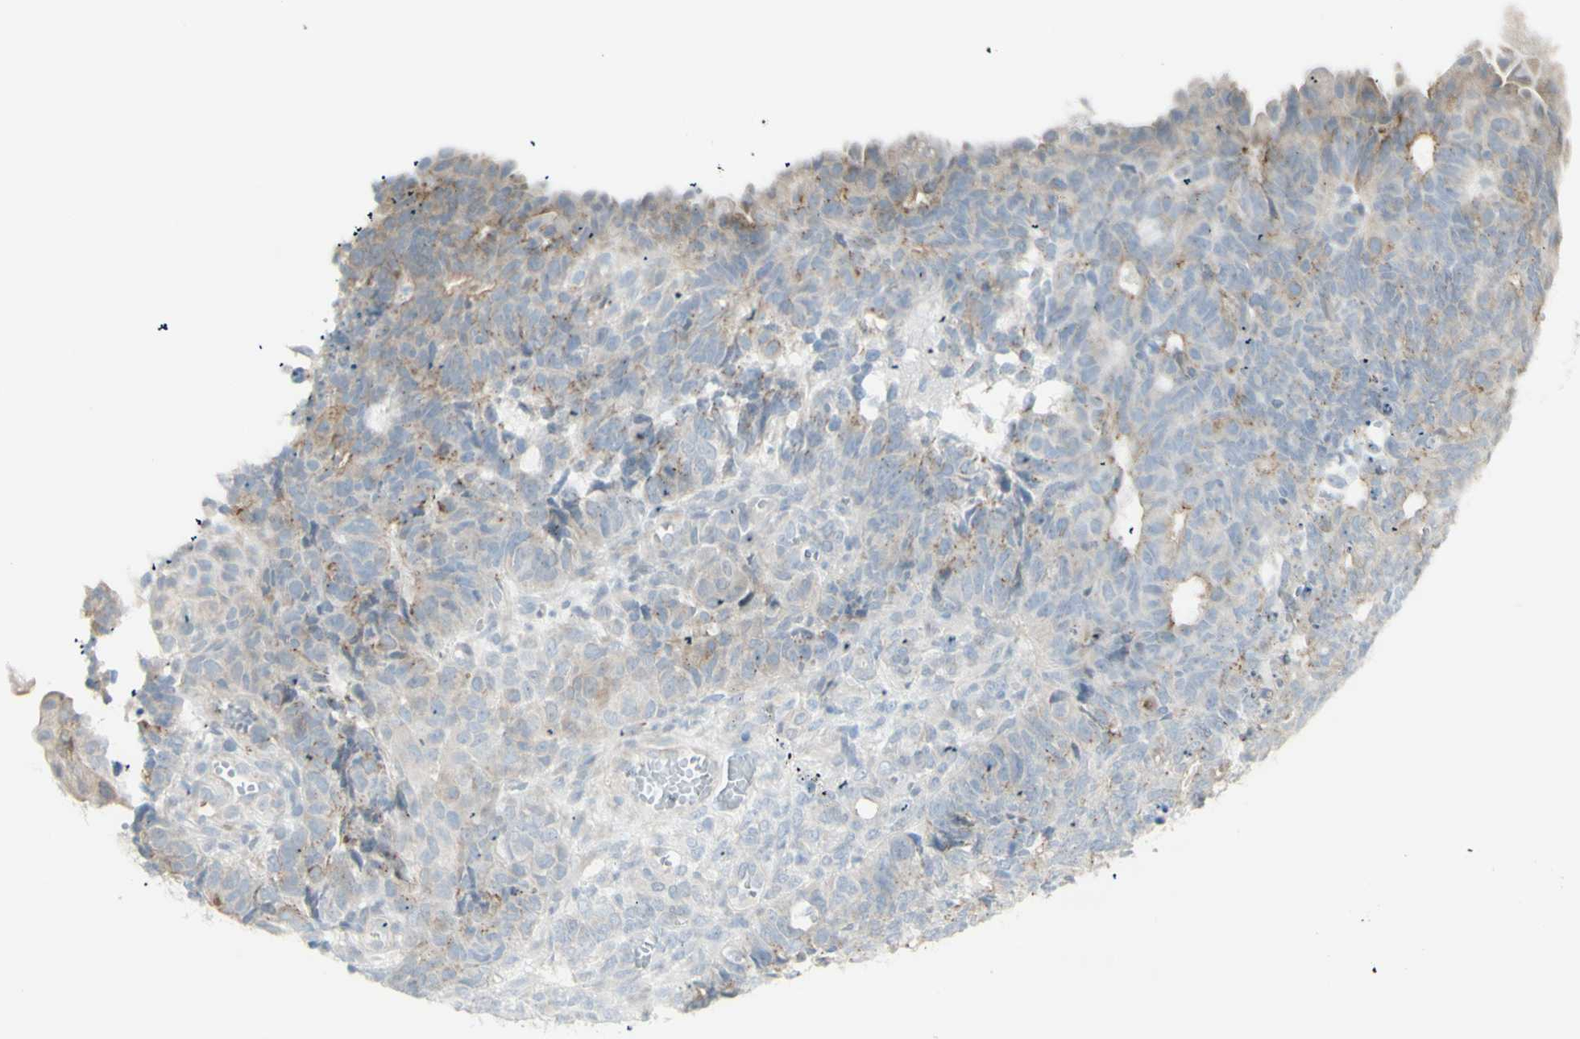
{"staining": {"intensity": "moderate", "quantity": "25%-75%", "location": "cytoplasmic/membranous"}, "tissue": "endometrial cancer", "cell_type": "Tumor cells", "image_type": "cancer", "snomed": [{"axis": "morphology", "description": "Adenocarcinoma, NOS"}, {"axis": "topography", "description": "Endometrium"}], "caption": "A histopathology image of human endometrial cancer (adenocarcinoma) stained for a protein displays moderate cytoplasmic/membranous brown staining in tumor cells.", "gene": "NDST4", "patient": {"sex": "female", "age": 32}}